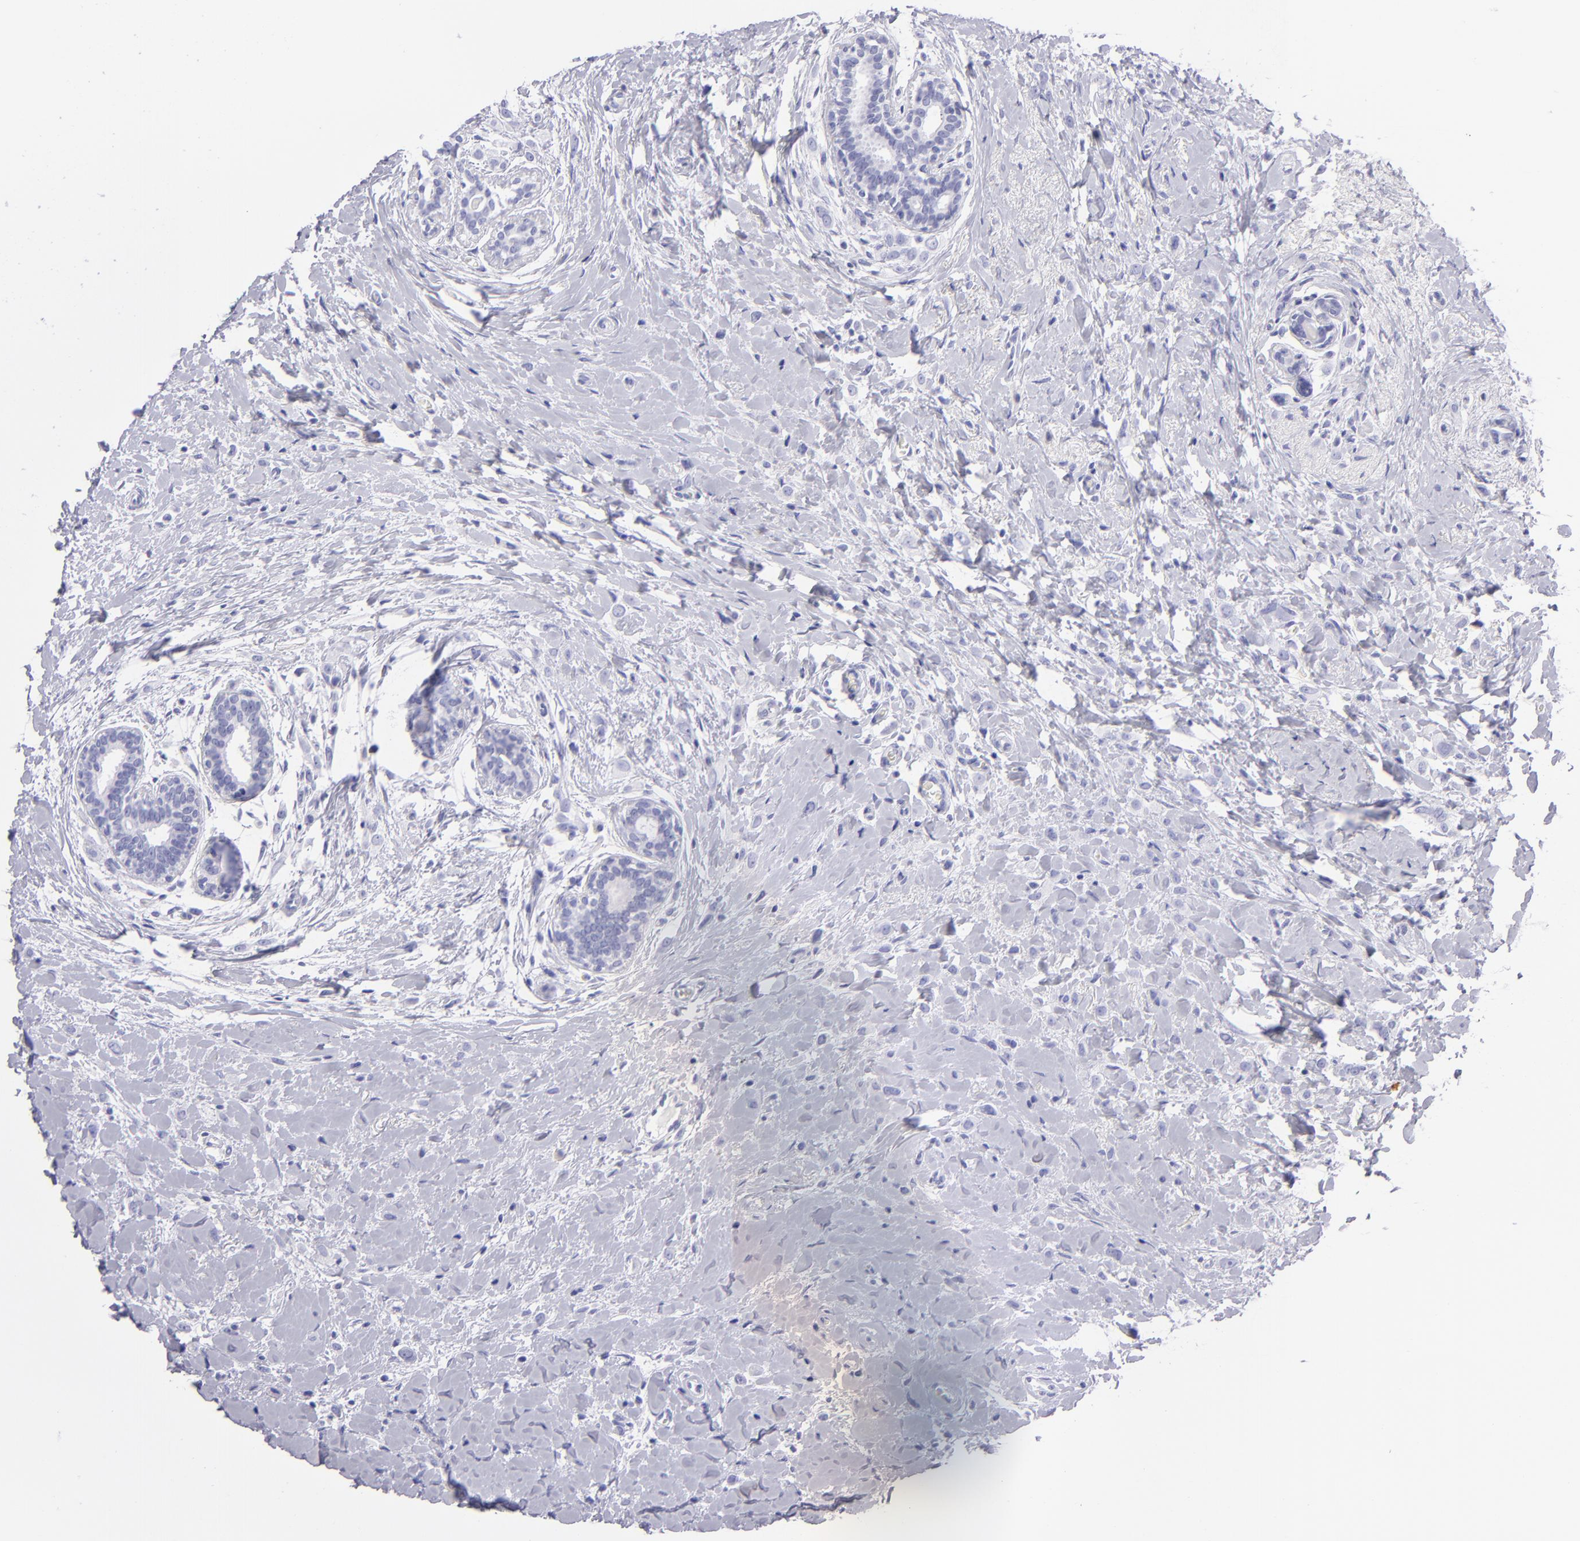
{"staining": {"intensity": "negative", "quantity": "none", "location": "none"}, "tissue": "breast cancer", "cell_type": "Tumor cells", "image_type": "cancer", "snomed": [{"axis": "morphology", "description": "Lobular carcinoma"}, {"axis": "topography", "description": "Breast"}], "caption": "The immunohistochemistry micrograph has no significant expression in tumor cells of breast cancer (lobular carcinoma) tissue.", "gene": "PVALB", "patient": {"sex": "female", "age": 57}}